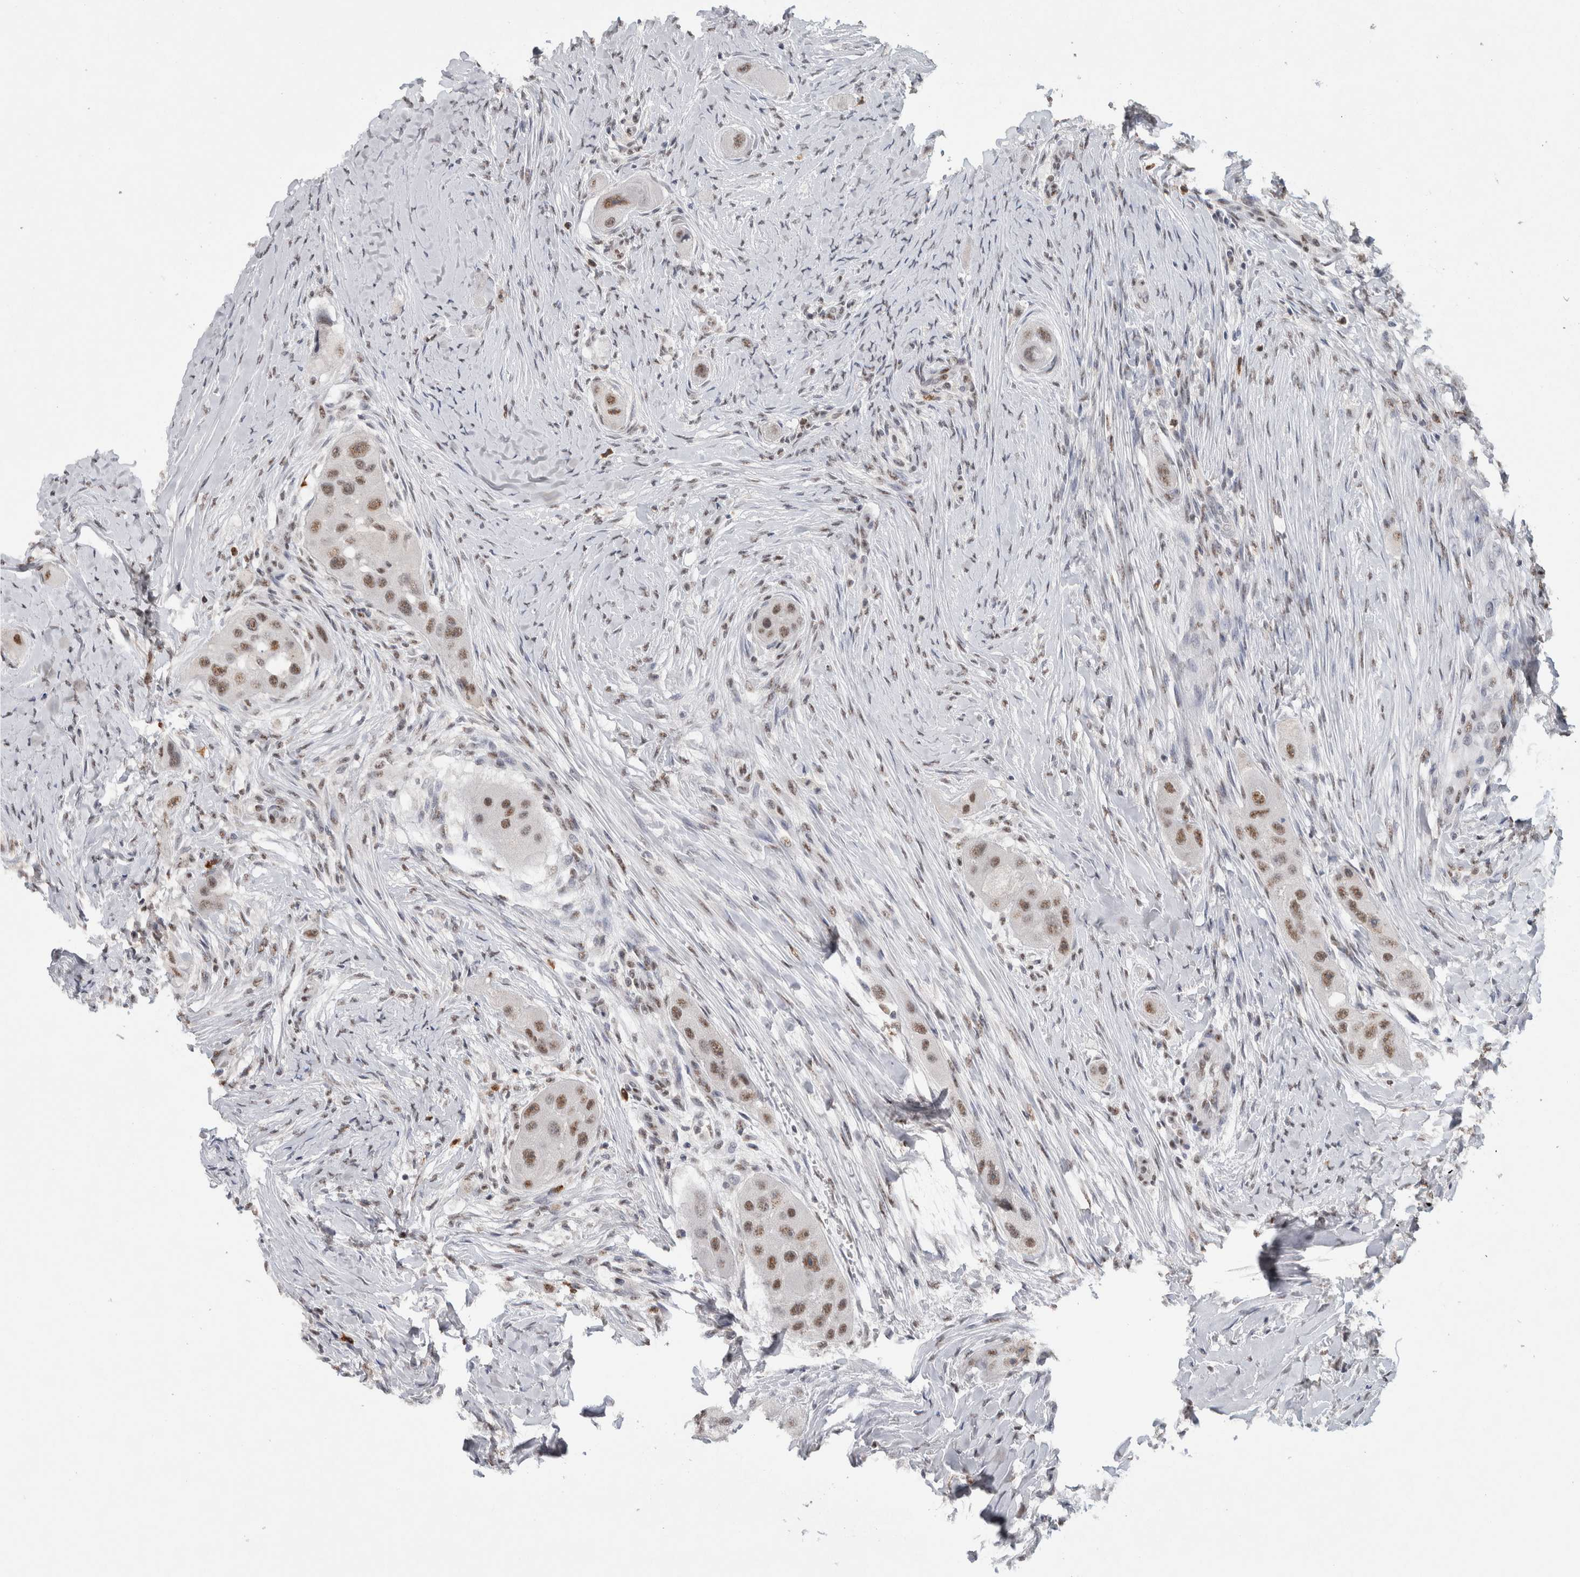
{"staining": {"intensity": "weak", "quantity": ">75%", "location": "nuclear"}, "tissue": "head and neck cancer", "cell_type": "Tumor cells", "image_type": "cancer", "snomed": [{"axis": "morphology", "description": "Normal tissue, NOS"}, {"axis": "morphology", "description": "Squamous cell carcinoma, NOS"}, {"axis": "topography", "description": "Skeletal muscle"}, {"axis": "topography", "description": "Head-Neck"}], "caption": "Human head and neck squamous cell carcinoma stained with a brown dye shows weak nuclear positive expression in approximately >75% of tumor cells.", "gene": "RPS6KA2", "patient": {"sex": "male", "age": 51}}